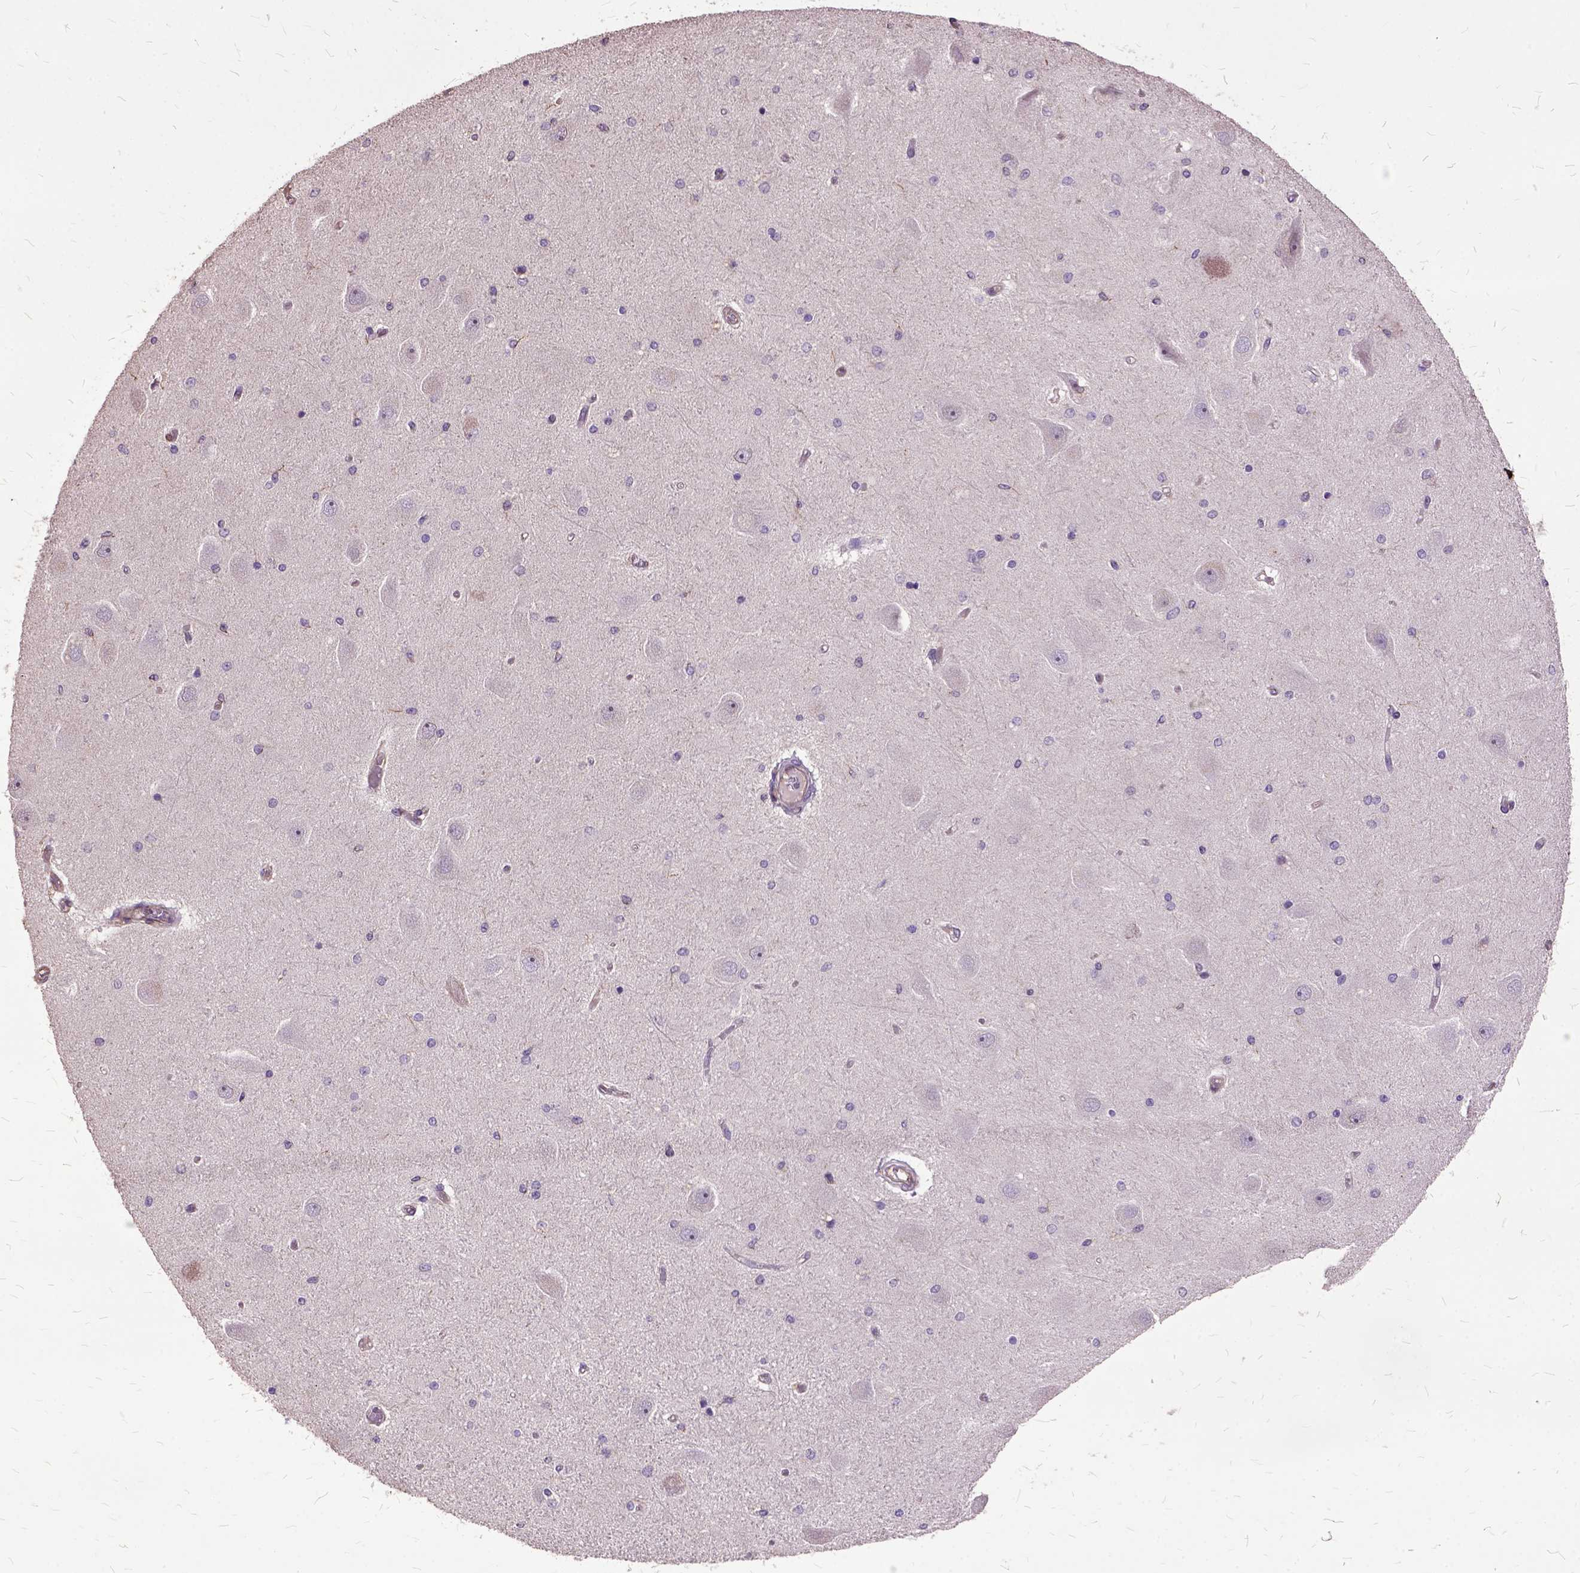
{"staining": {"intensity": "negative", "quantity": "none", "location": "none"}, "tissue": "hippocampus", "cell_type": "Glial cells", "image_type": "normal", "snomed": [{"axis": "morphology", "description": "Normal tissue, NOS"}, {"axis": "topography", "description": "Hippocampus"}], "caption": "This histopathology image is of benign hippocampus stained with IHC to label a protein in brown with the nuclei are counter-stained blue. There is no expression in glial cells. (Brightfield microscopy of DAB (3,3'-diaminobenzidine) immunohistochemistry at high magnification).", "gene": "AREG", "patient": {"sex": "female", "age": 54}}